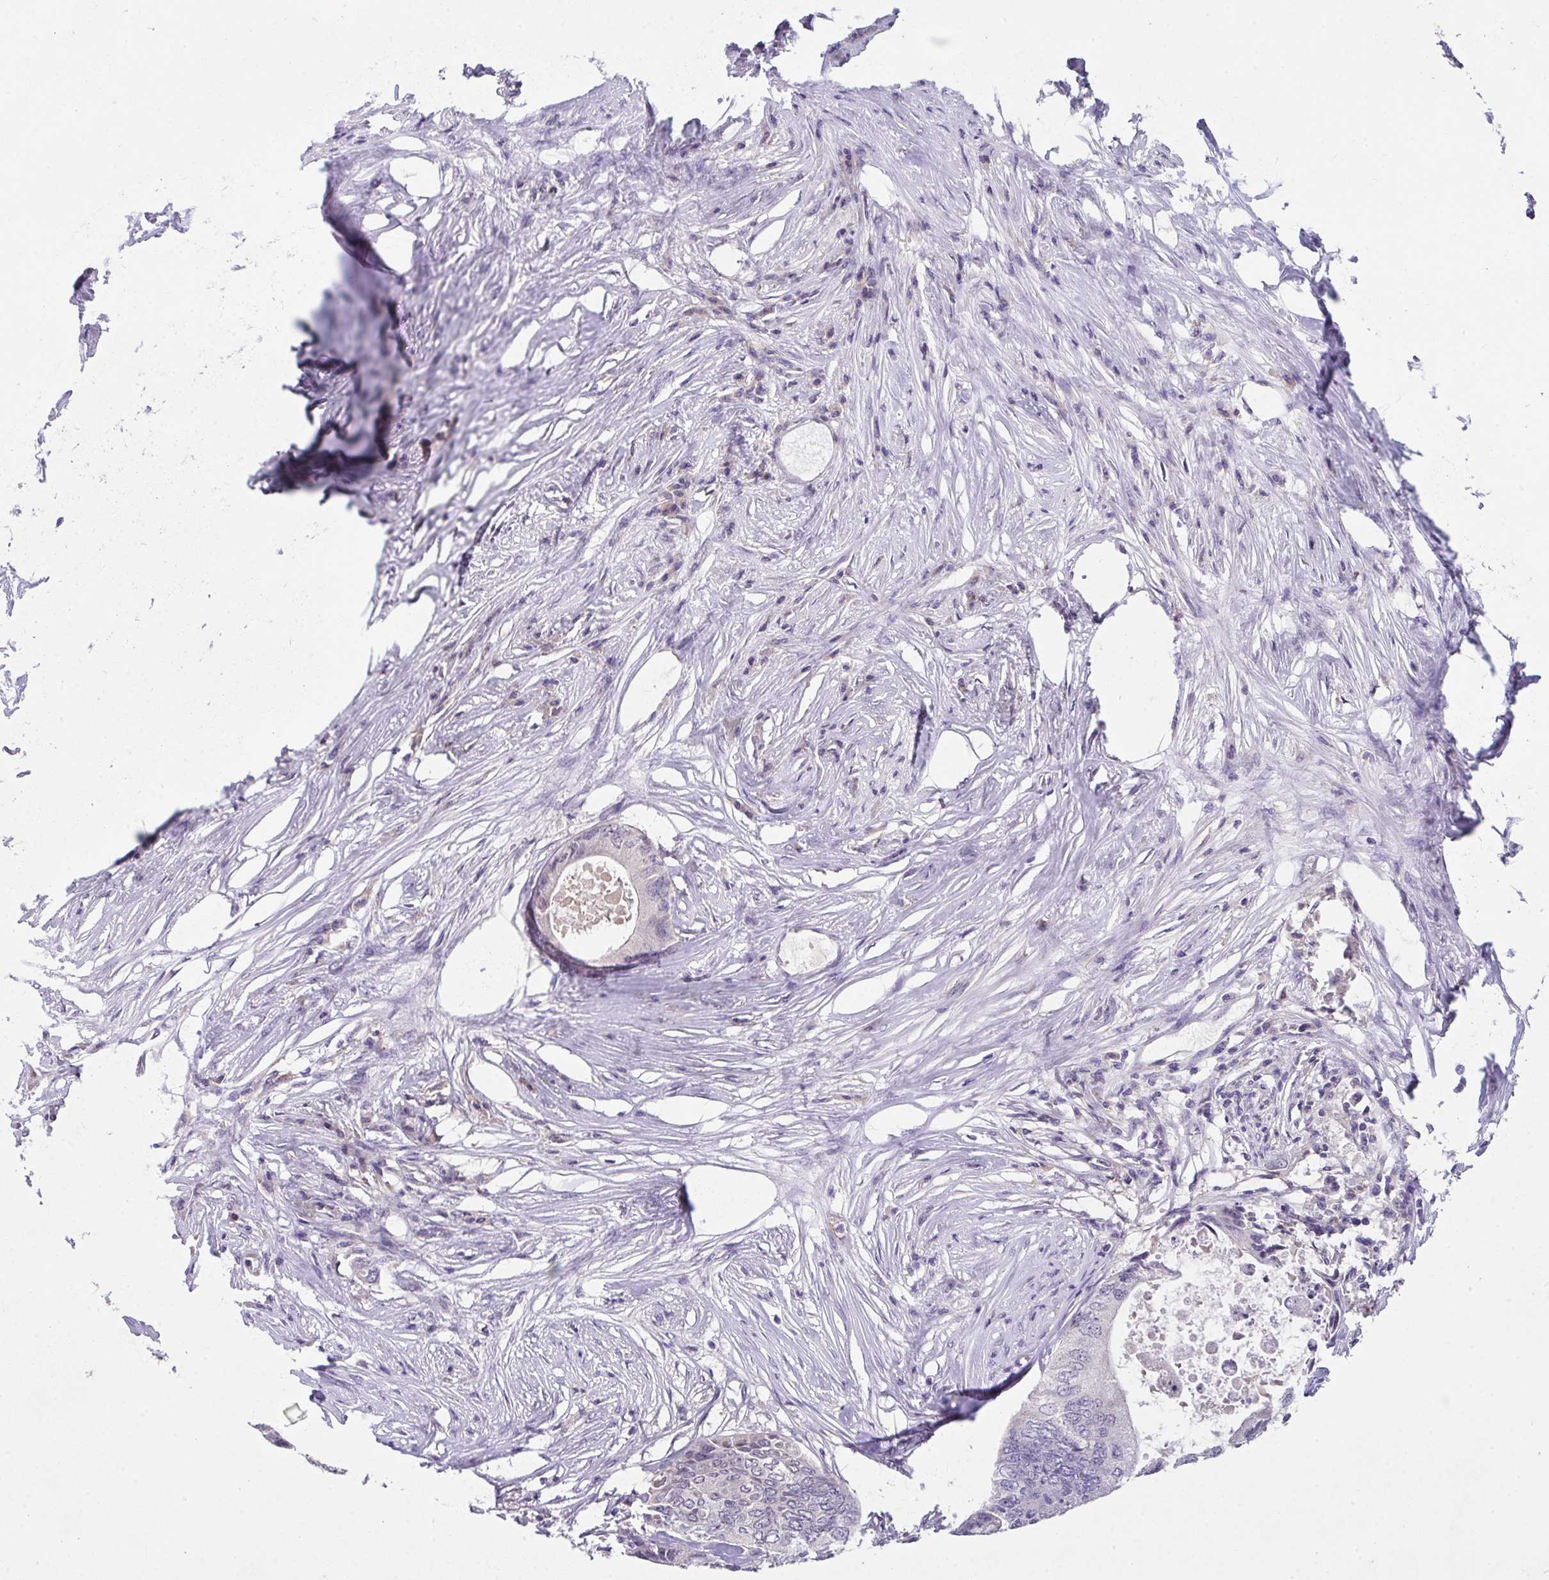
{"staining": {"intensity": "negative", "quantity": "none", "location": "none"}, "tissue": "colorectal cancer", "cell_type": "Tumor cells", "image_type": "cancer", "snomed": [{"axis": "morphology", "description": "Adenocarcinoma, NOS"}, {"axis": "topography", "description": "Colon"}], "caption": "The image exhibits no significant positivity in tumor cells of colorectal cancer (adenocarcinoma). (Stains: DAB IHC with hematoxylin counter stain, Microscopy: brightfield microscopy at high magnification).", "gene": "GLTPD2", "patient": {"sex": "male", "age": 71}}